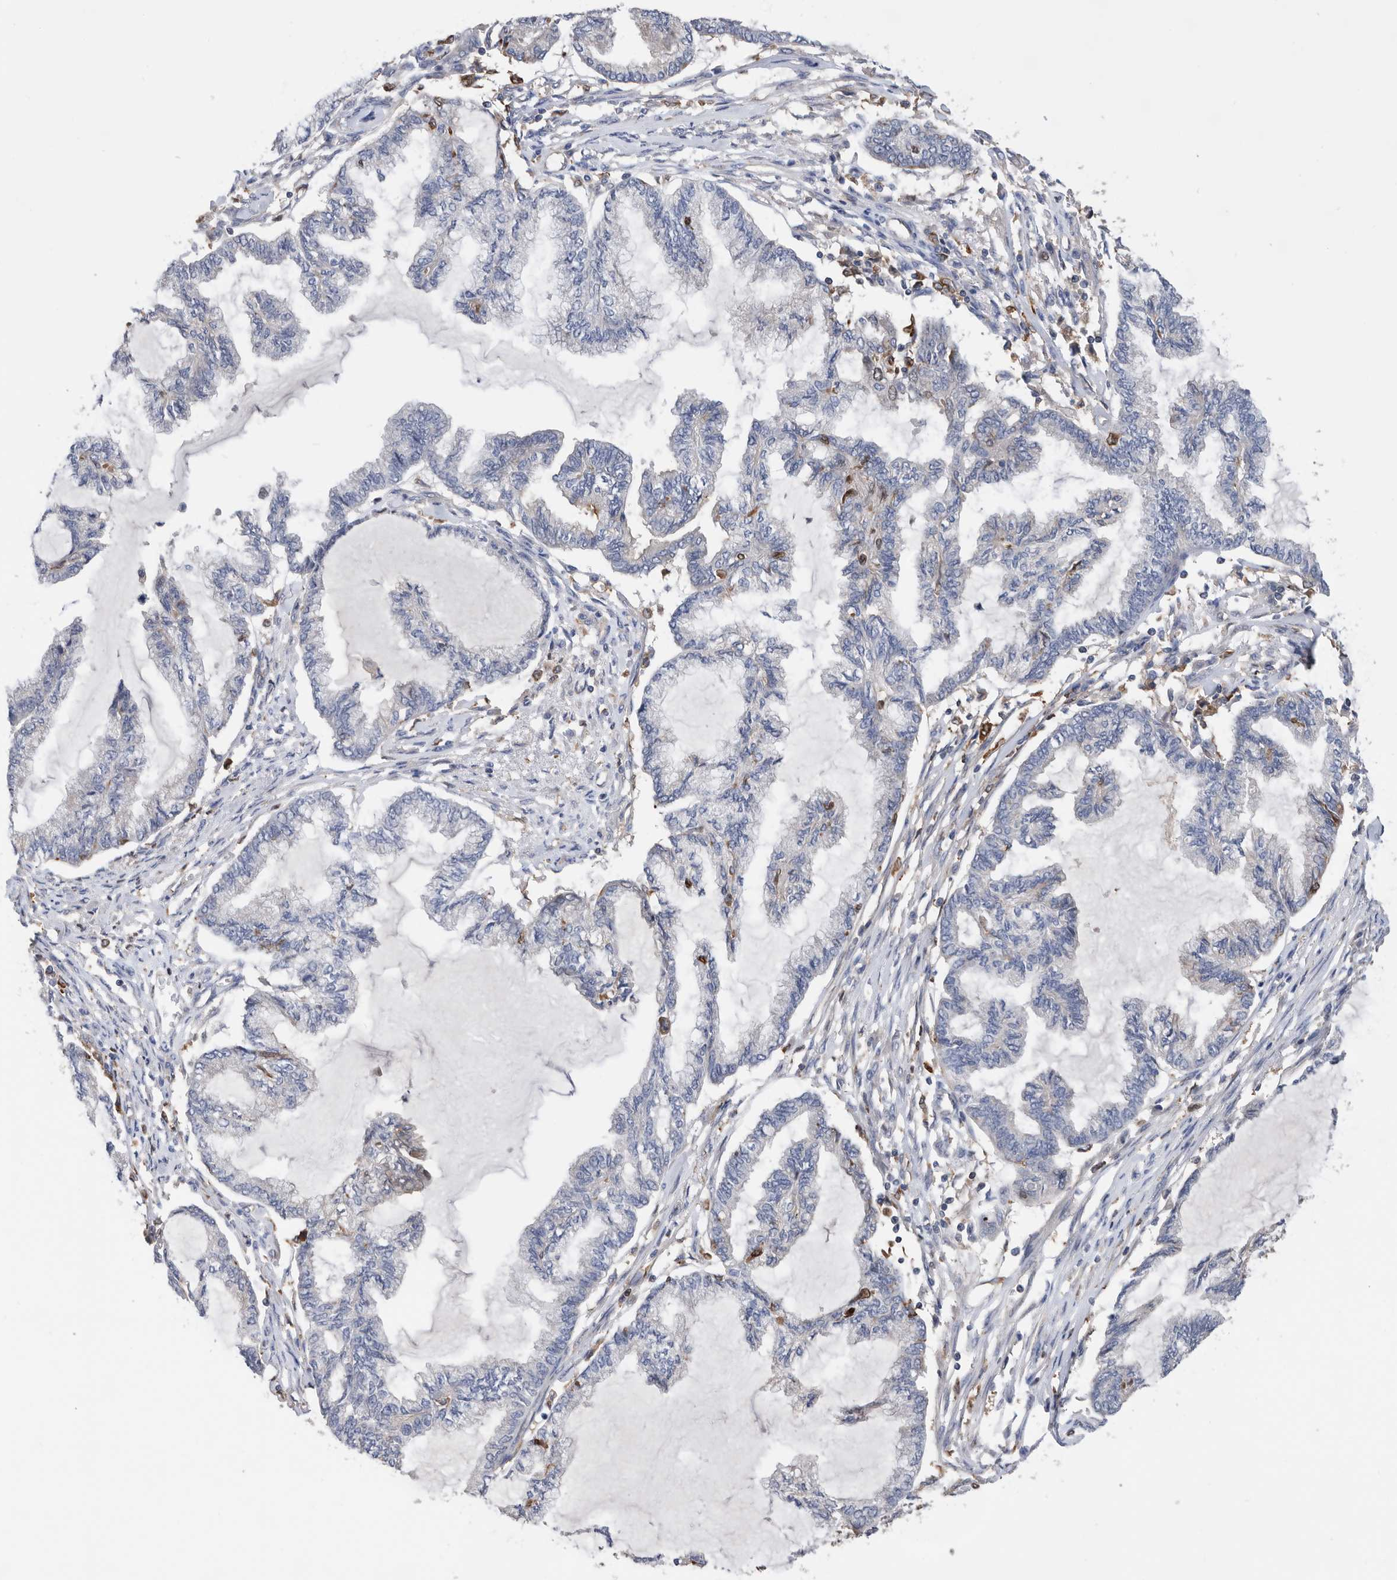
{"staining": {"intensity": "negative", "quantity": "none", "location": "none"}, "tissue": "endometrial cancer", "cell_type": "Tumor cells", "image_type": "cancer", "snomed": [{"axis": "morphology", "description": "Adenocarcinoma, NOS"}, {"axis": "topography", "description": "Endometrium"}], "caption": "The image demonstrates no significant staining in tumor cells of adenocarcinoma (endometrial).", "gene": "ATAD2", "patient": {"sex": "female", "age": 86}}